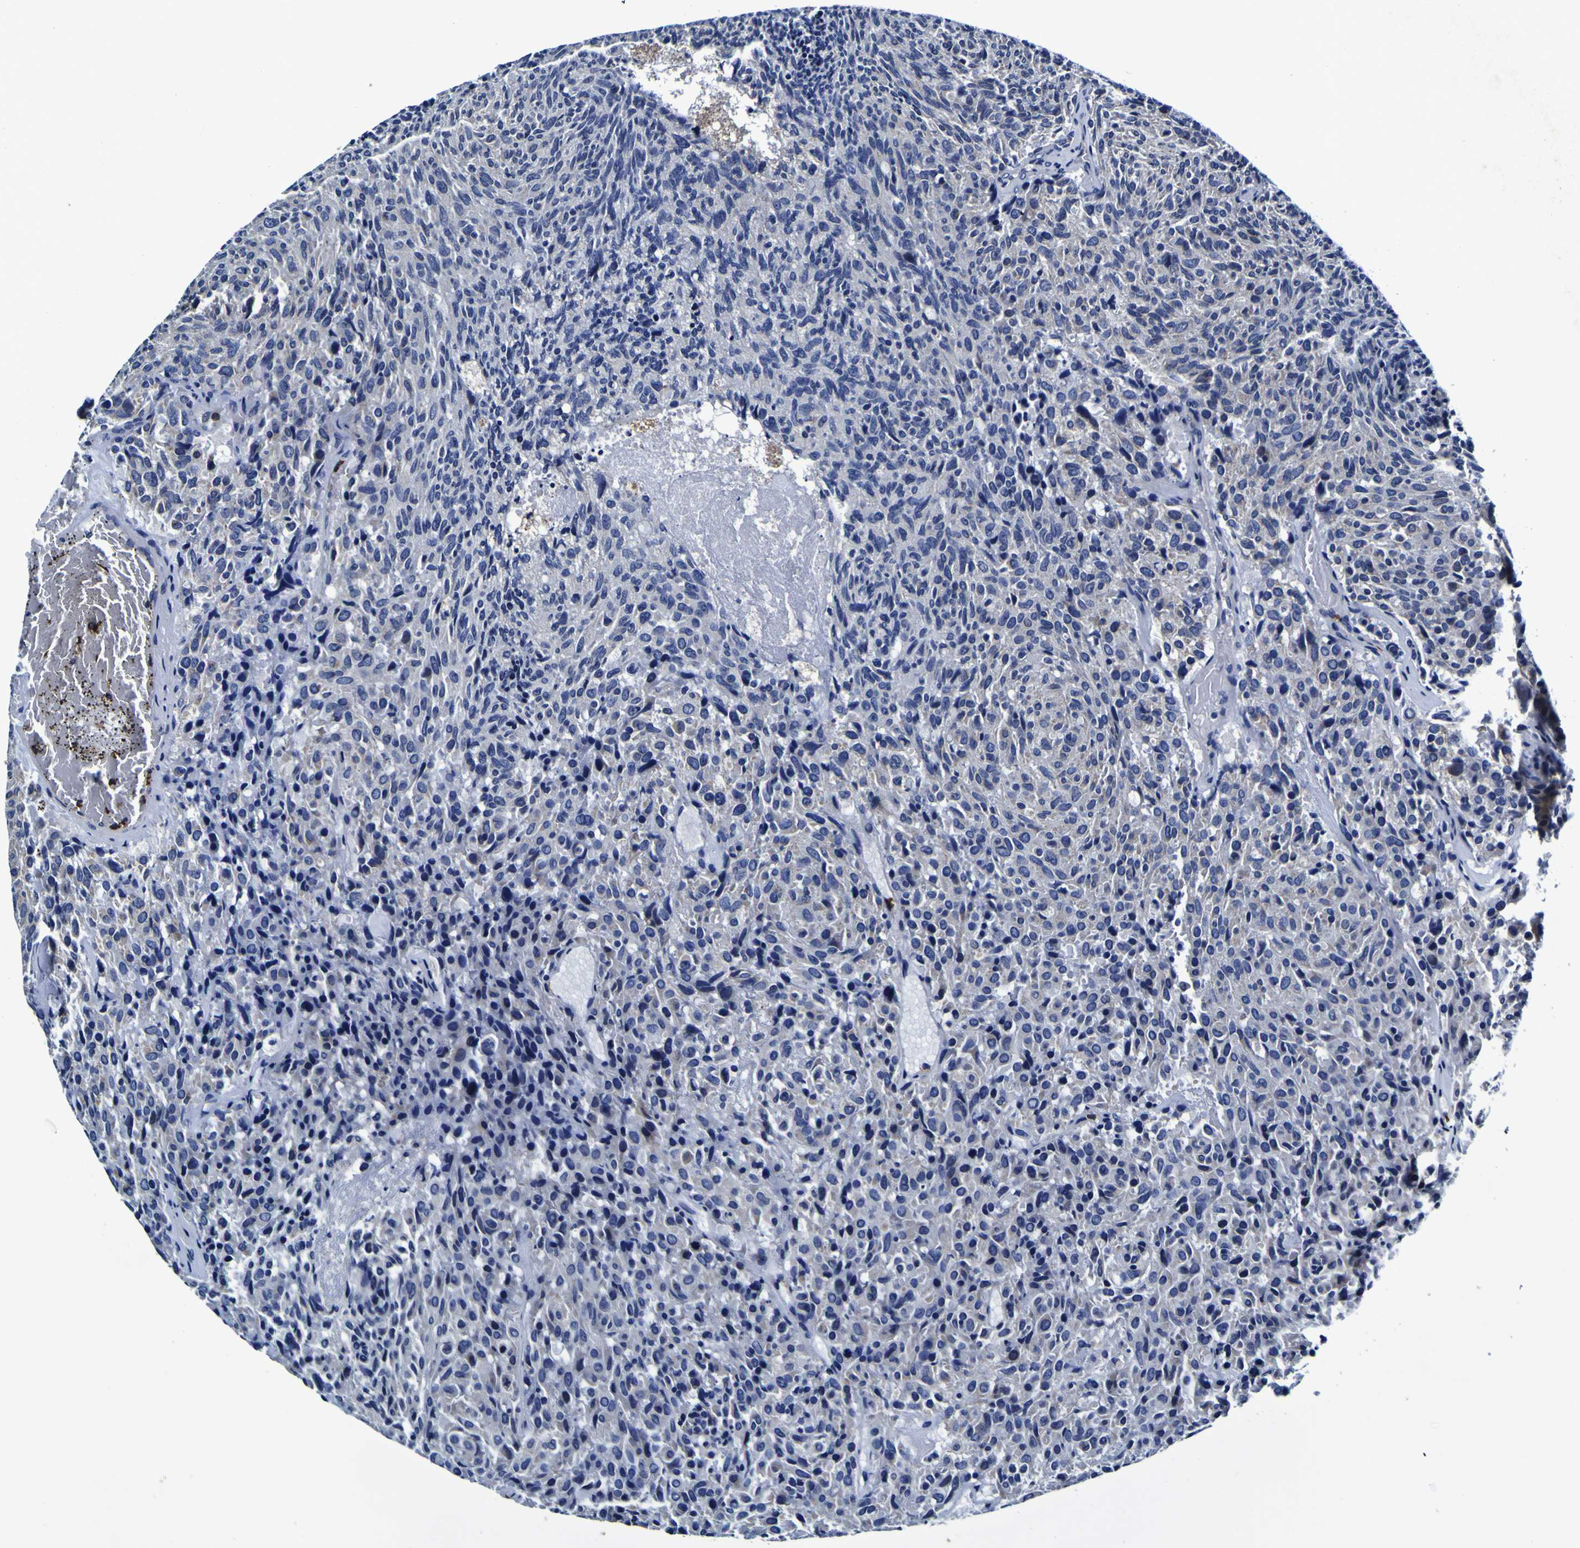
{"staining": {"intensity": "negative", "quantity": "none", "location": "none"}, "tissue": "carcinoid", "cell_type": "Tumor cells", "image_type": "cancer", "snomed": [{"axis": "morphology", "description": "Carcinoid, malignant, NOS"}, {"axis": "topography", "description": "Pancreas"}], "caption": "This is an immunohistochemistry (IHC) micrograph of malignant carcinoid. There is no positivity in tumor cells.", "gene": "PANK4", "patient": {"sex": "female", "age": 54}}